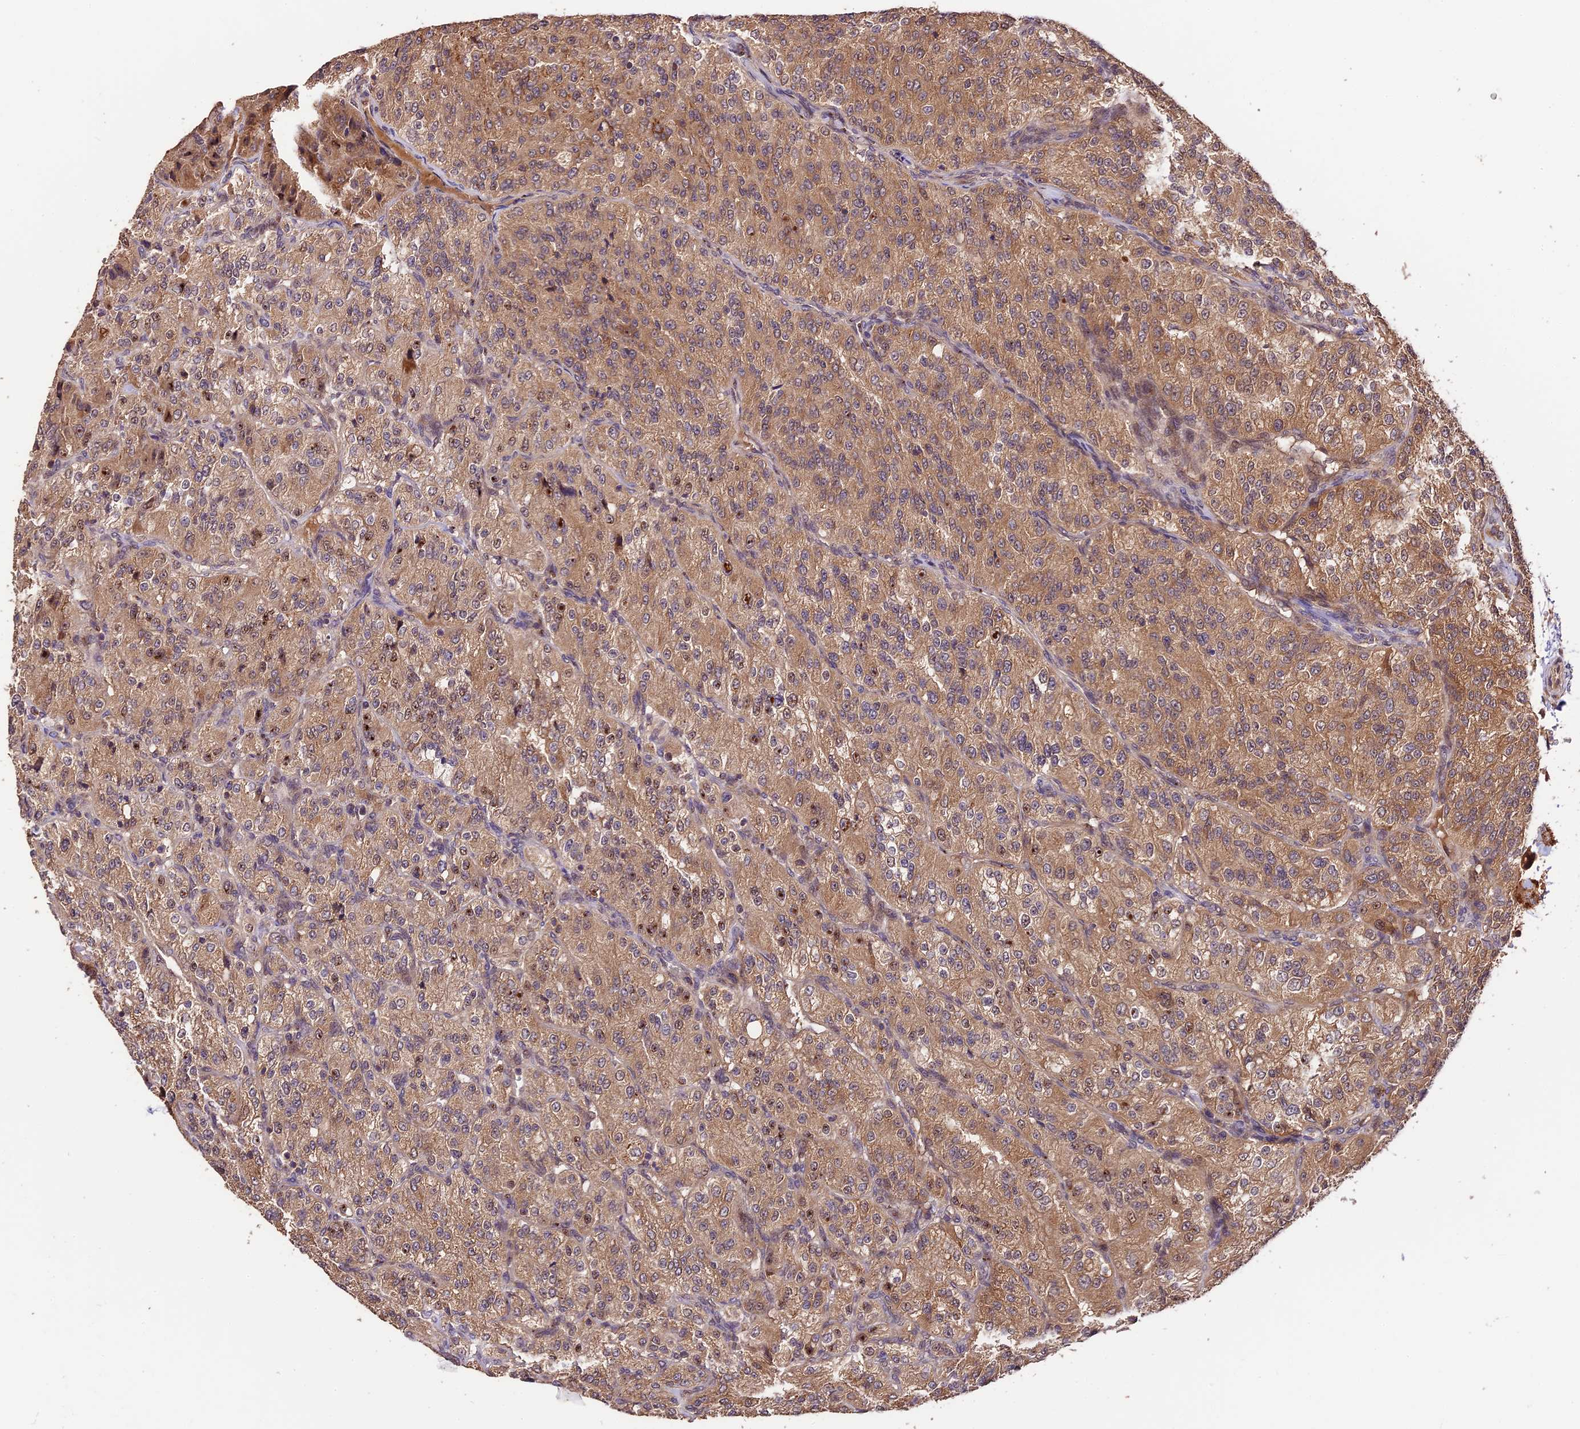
{"staining": {"intensity": "moderate", "quantity": ">75%", "location": "cytoplasmic/membranous,nuclear"}, "tissue": "renal cancer", "cell_type": "Tumor cells", "image_type": "cancer", "snomed": [{"axis": "morphology", "description": "Adenocarcinoma, NOS"}, {"axis": "topography", "description": "Kidney"}], "caption": "Renal adenocarcinoma stained with DAB immunohistochemistry (IHC) demonstrates medium levels of moderate cytoplasmic/membranous and nuclear staining in approximately >75% of tumor cells.", "gene": "TRMT1", "patient": {"sex": "female", "age": 63}}